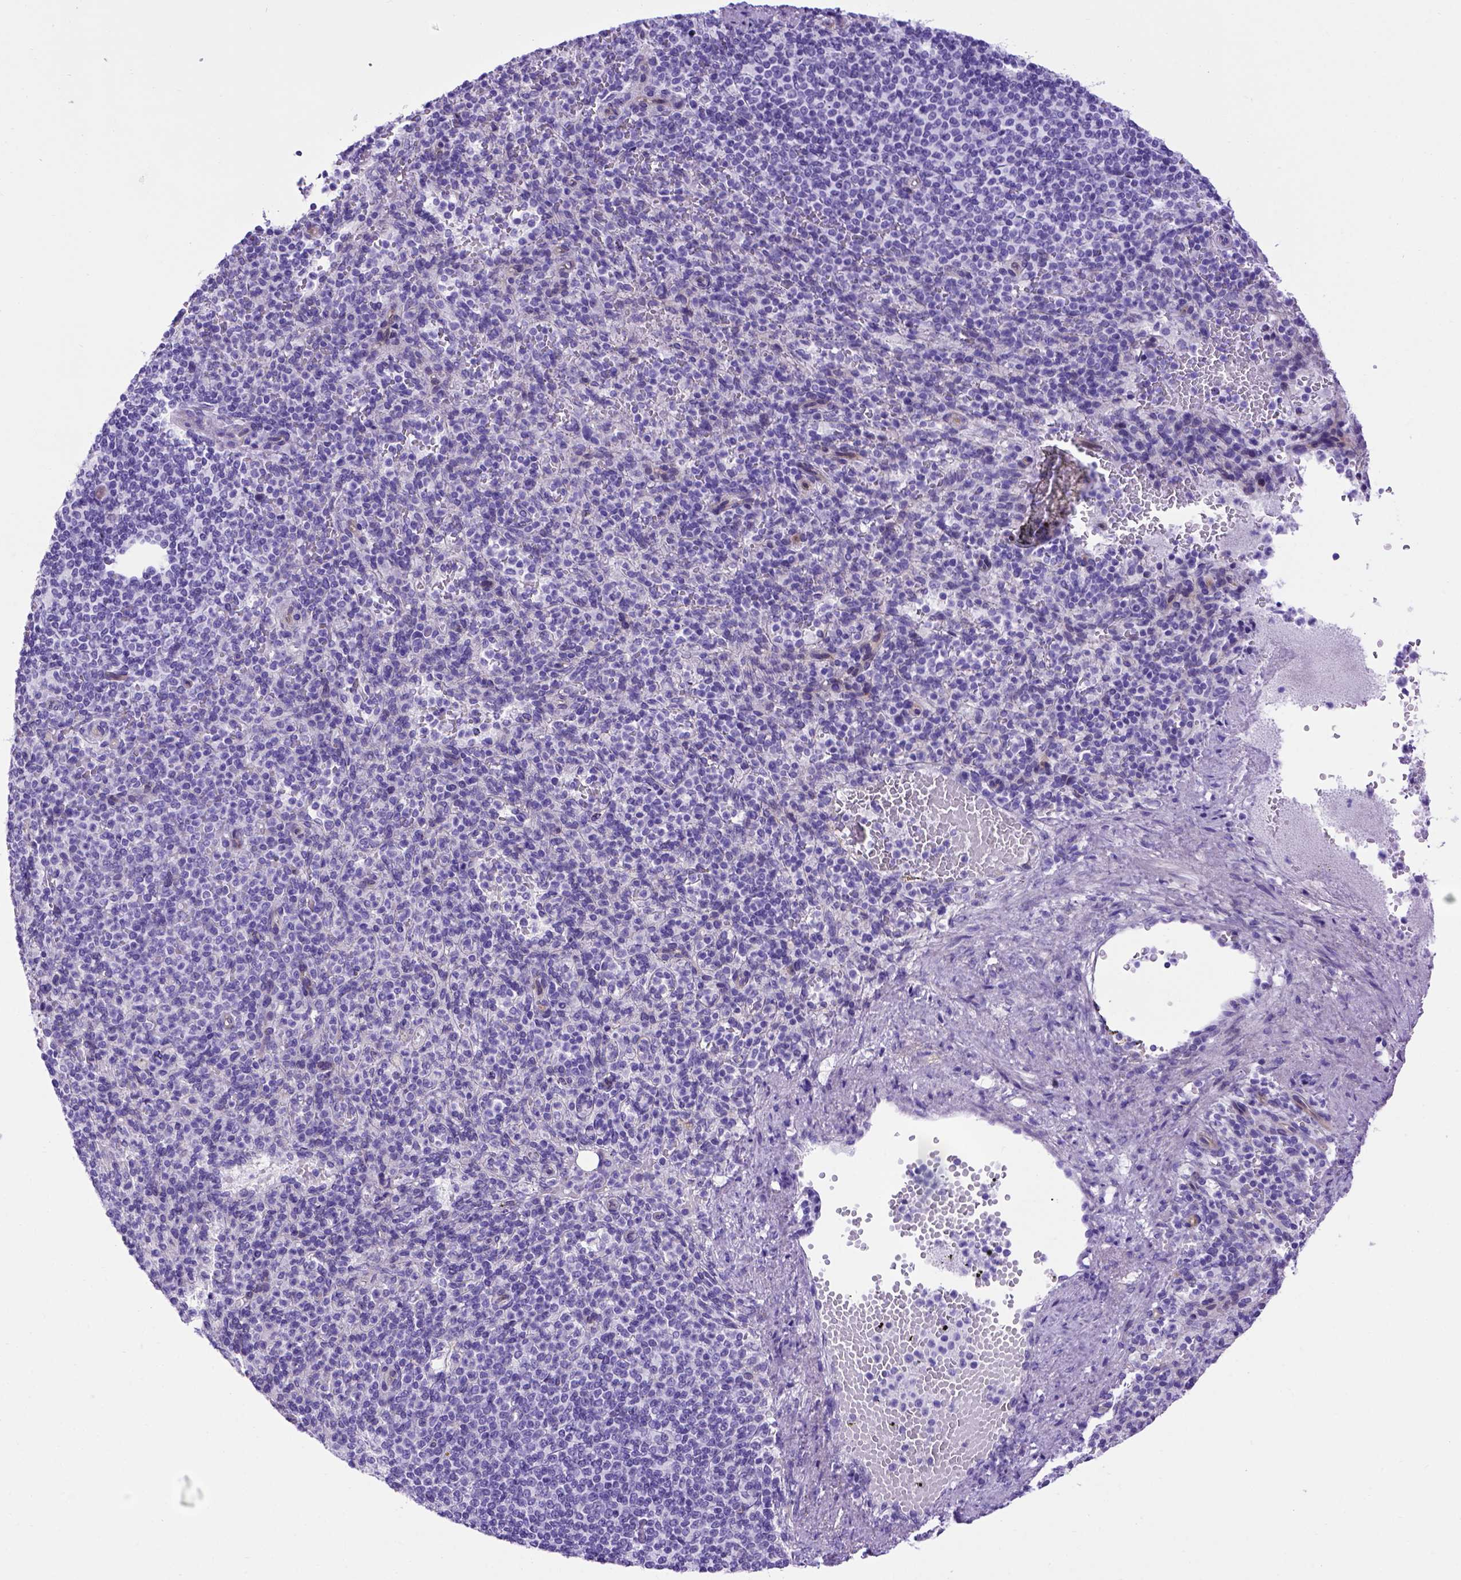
{"staining": {"intensity": "negative", "quantity": "none", "location": "none"}, "tissue": "spleen", "cell_type": "Cells in red pulp", "image_type": "normal", "snomed": [{"axis": "morphology", "description": "Normal tissue, NOS"}, {"axis": "topography", "description": "Spleen"}], "caption": "Immunohistochemical staining of benign human spleen shows no significant staining in cells in red pulp. The staining was performed using DAB to visualize the protein expression in brown, while the nuclei were stained in blue with hematoxylin (Magnification: 20x).", "gene": "ADAM12", "patient": {"sex": "female", "age": 74}}